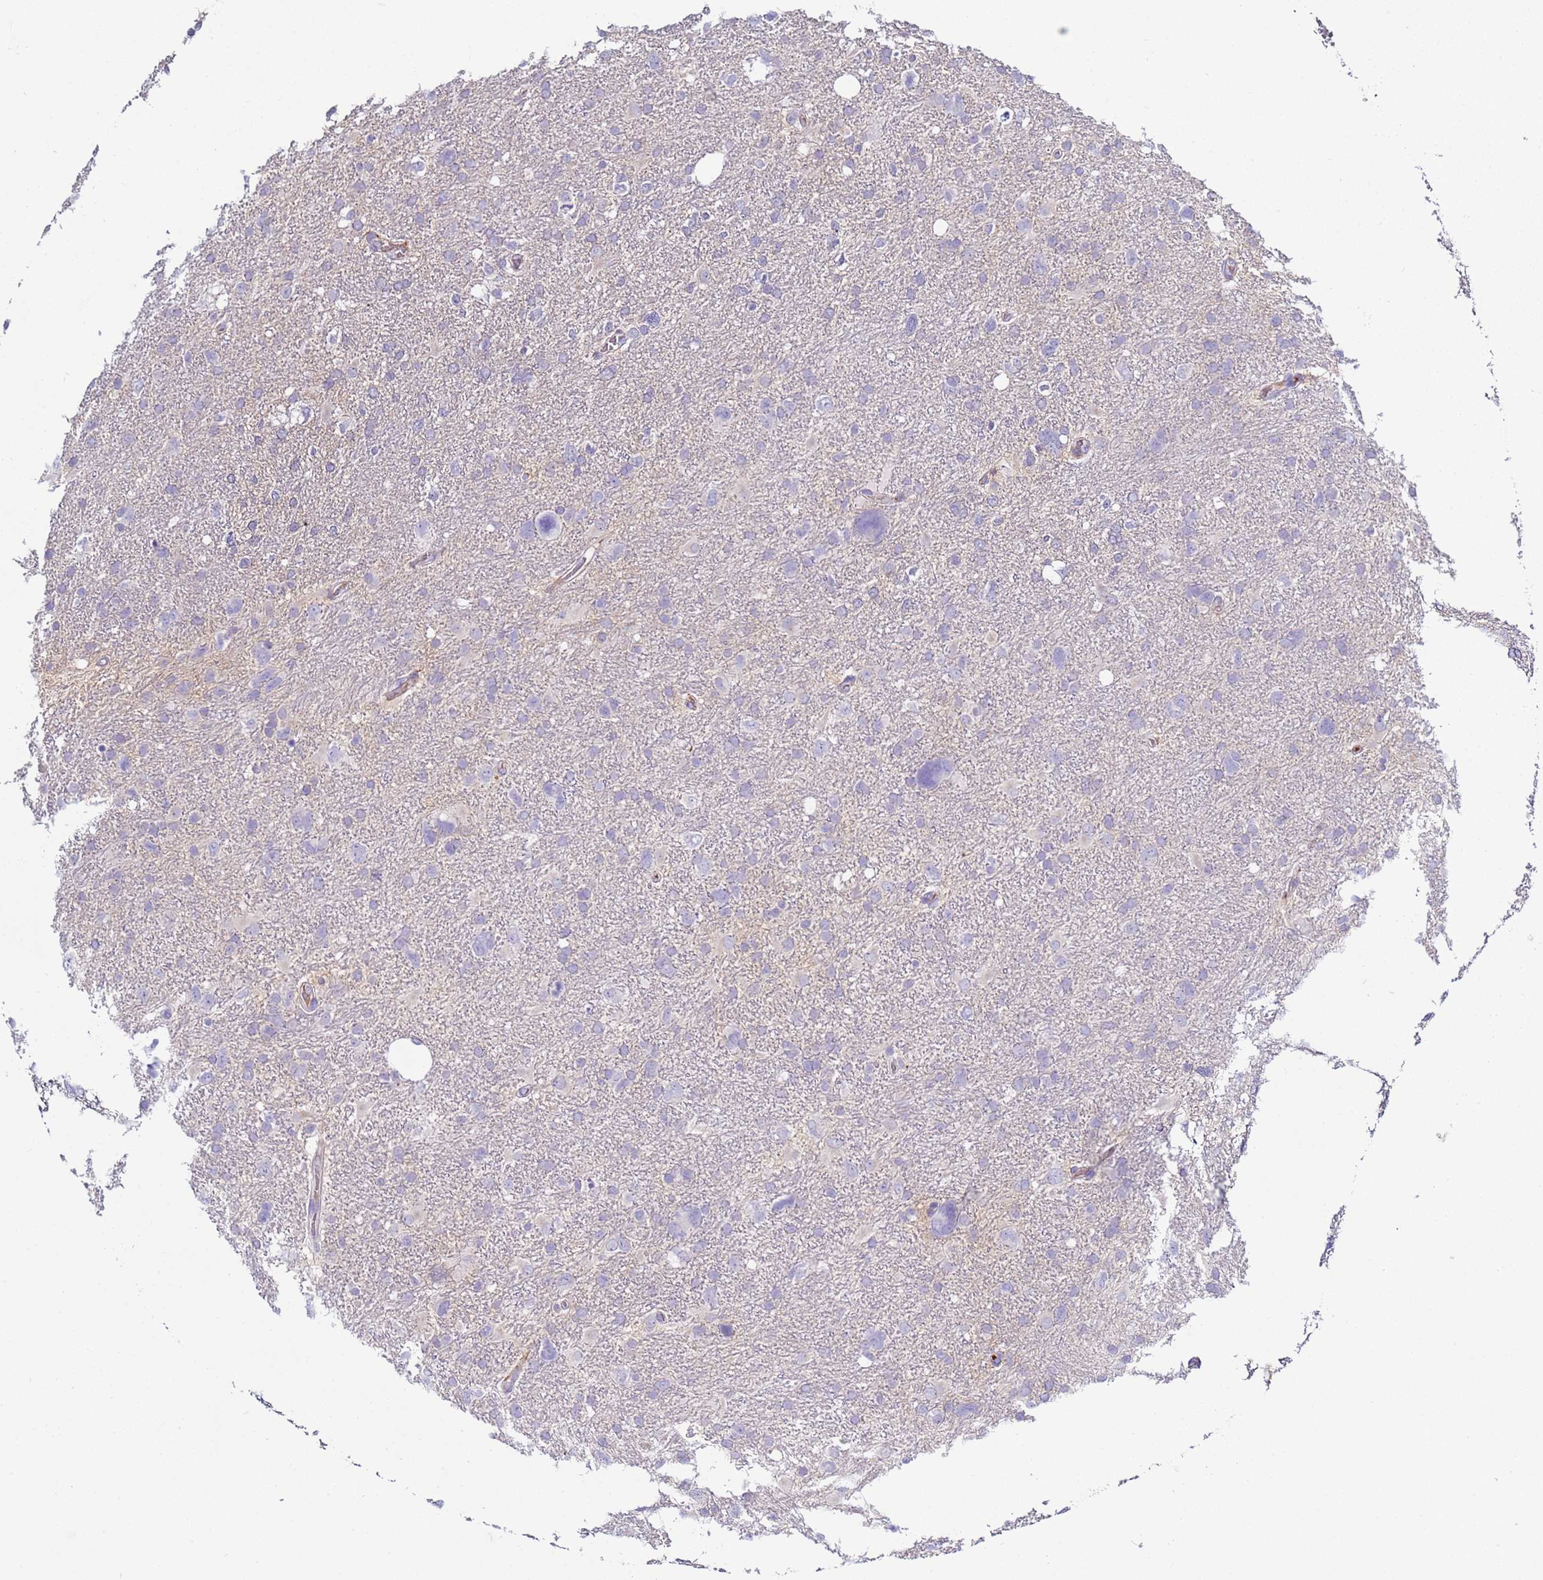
{"staining": {"intensity": "negative", "quantity": "none", "location": "none"}, "tissue": "glioma", "cell_type": "Tumor cells", "image_type": "cancer", "snomed": [{"axis": "morphology", "description": "Glioma, malignant, High grade"}, {"axis": "topography", "description": "Brain"}], "caption": "Protein analysis of malignant glioma (high-grade) shows no significant expression in tumor cells.", "gene": "TRIM51", "patient": {"sex": "male", "age": 61}}